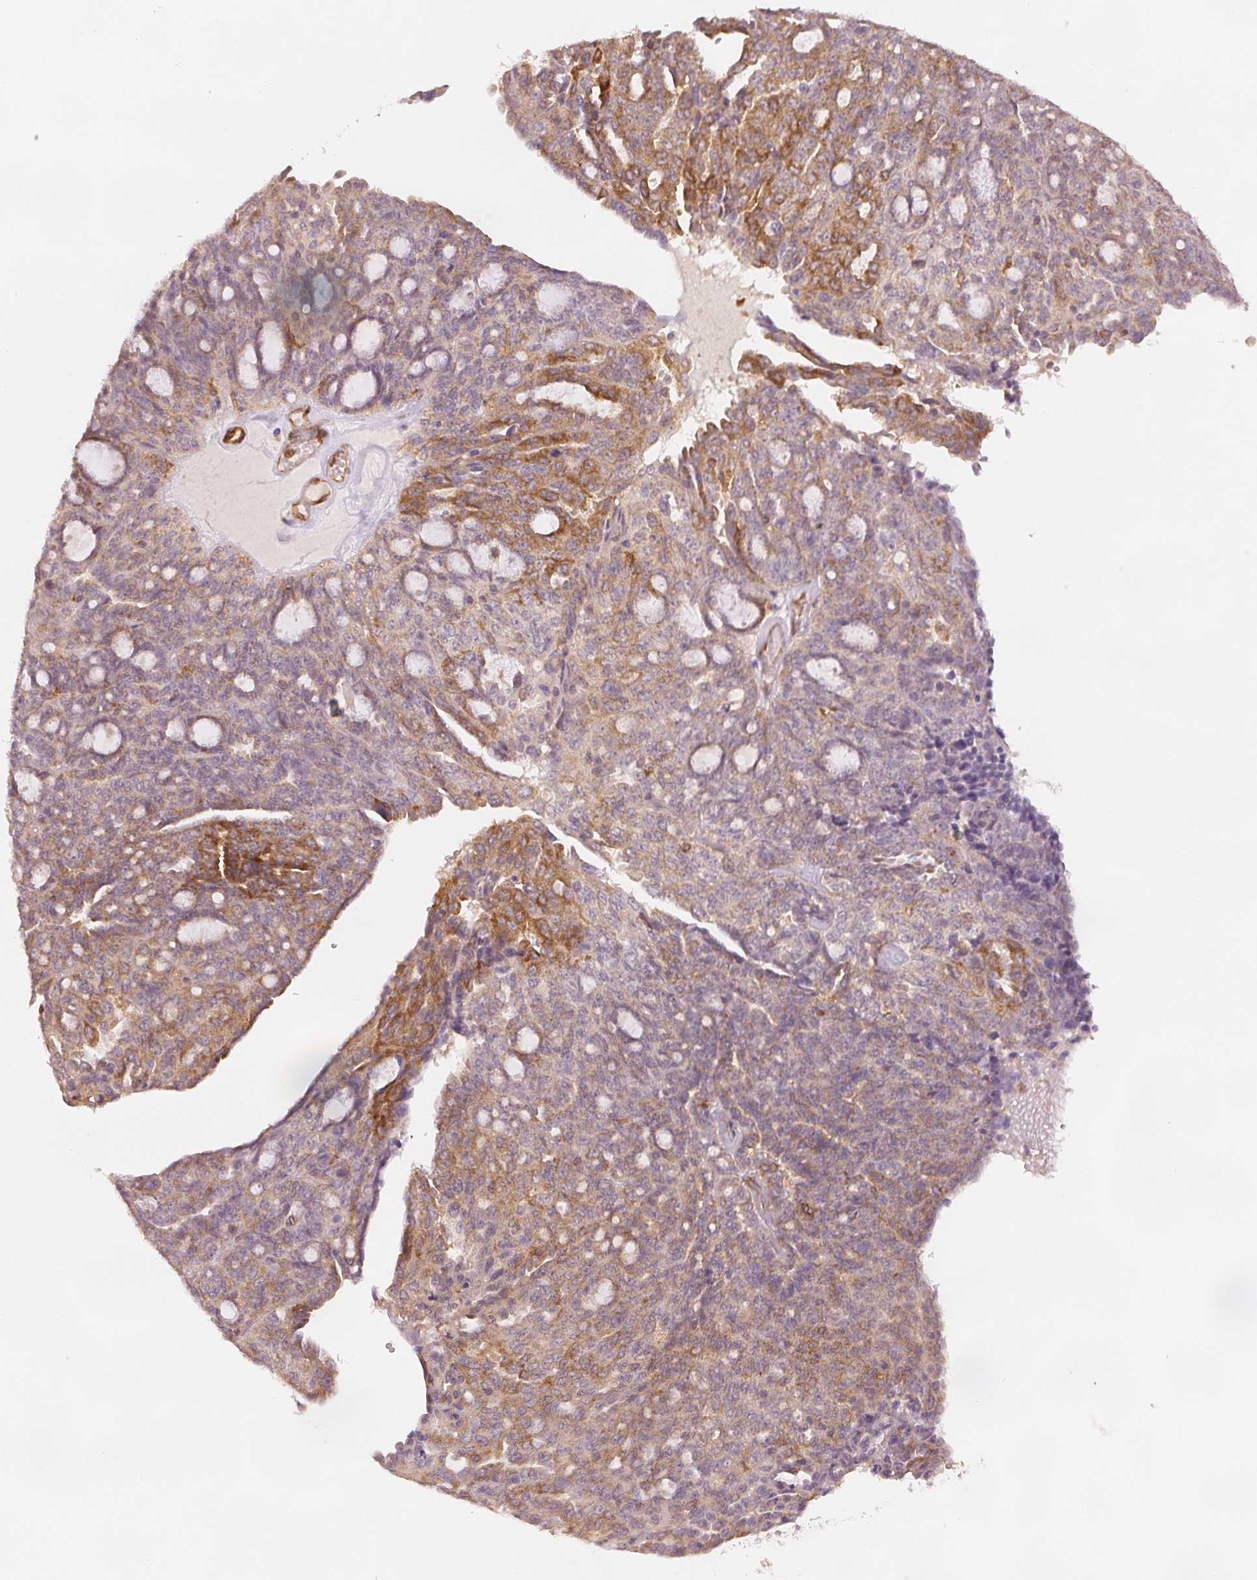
{"staining": {"intensity": "moderate", "quantity": "<25%", "location": "cytoplasmic/membranous"}, "tissue": "ovarian cancer", "cell_type": "Tumor cells", "image_type": "cancer", "snomed": [{"axis": "morphology", "description": "Cystadenocarcinoma, serous, NOS"}, {"axis": "topography", "description": "Ovary"}], "caption": "Moderate cytoplasmic/membranous positivity for a protein is seen in approximately <25% of tumor cells of ovarian cancer using immunohistochemistry.", "gene": "DIAPH2", "patient": {"sex": "female", "age": 71}}